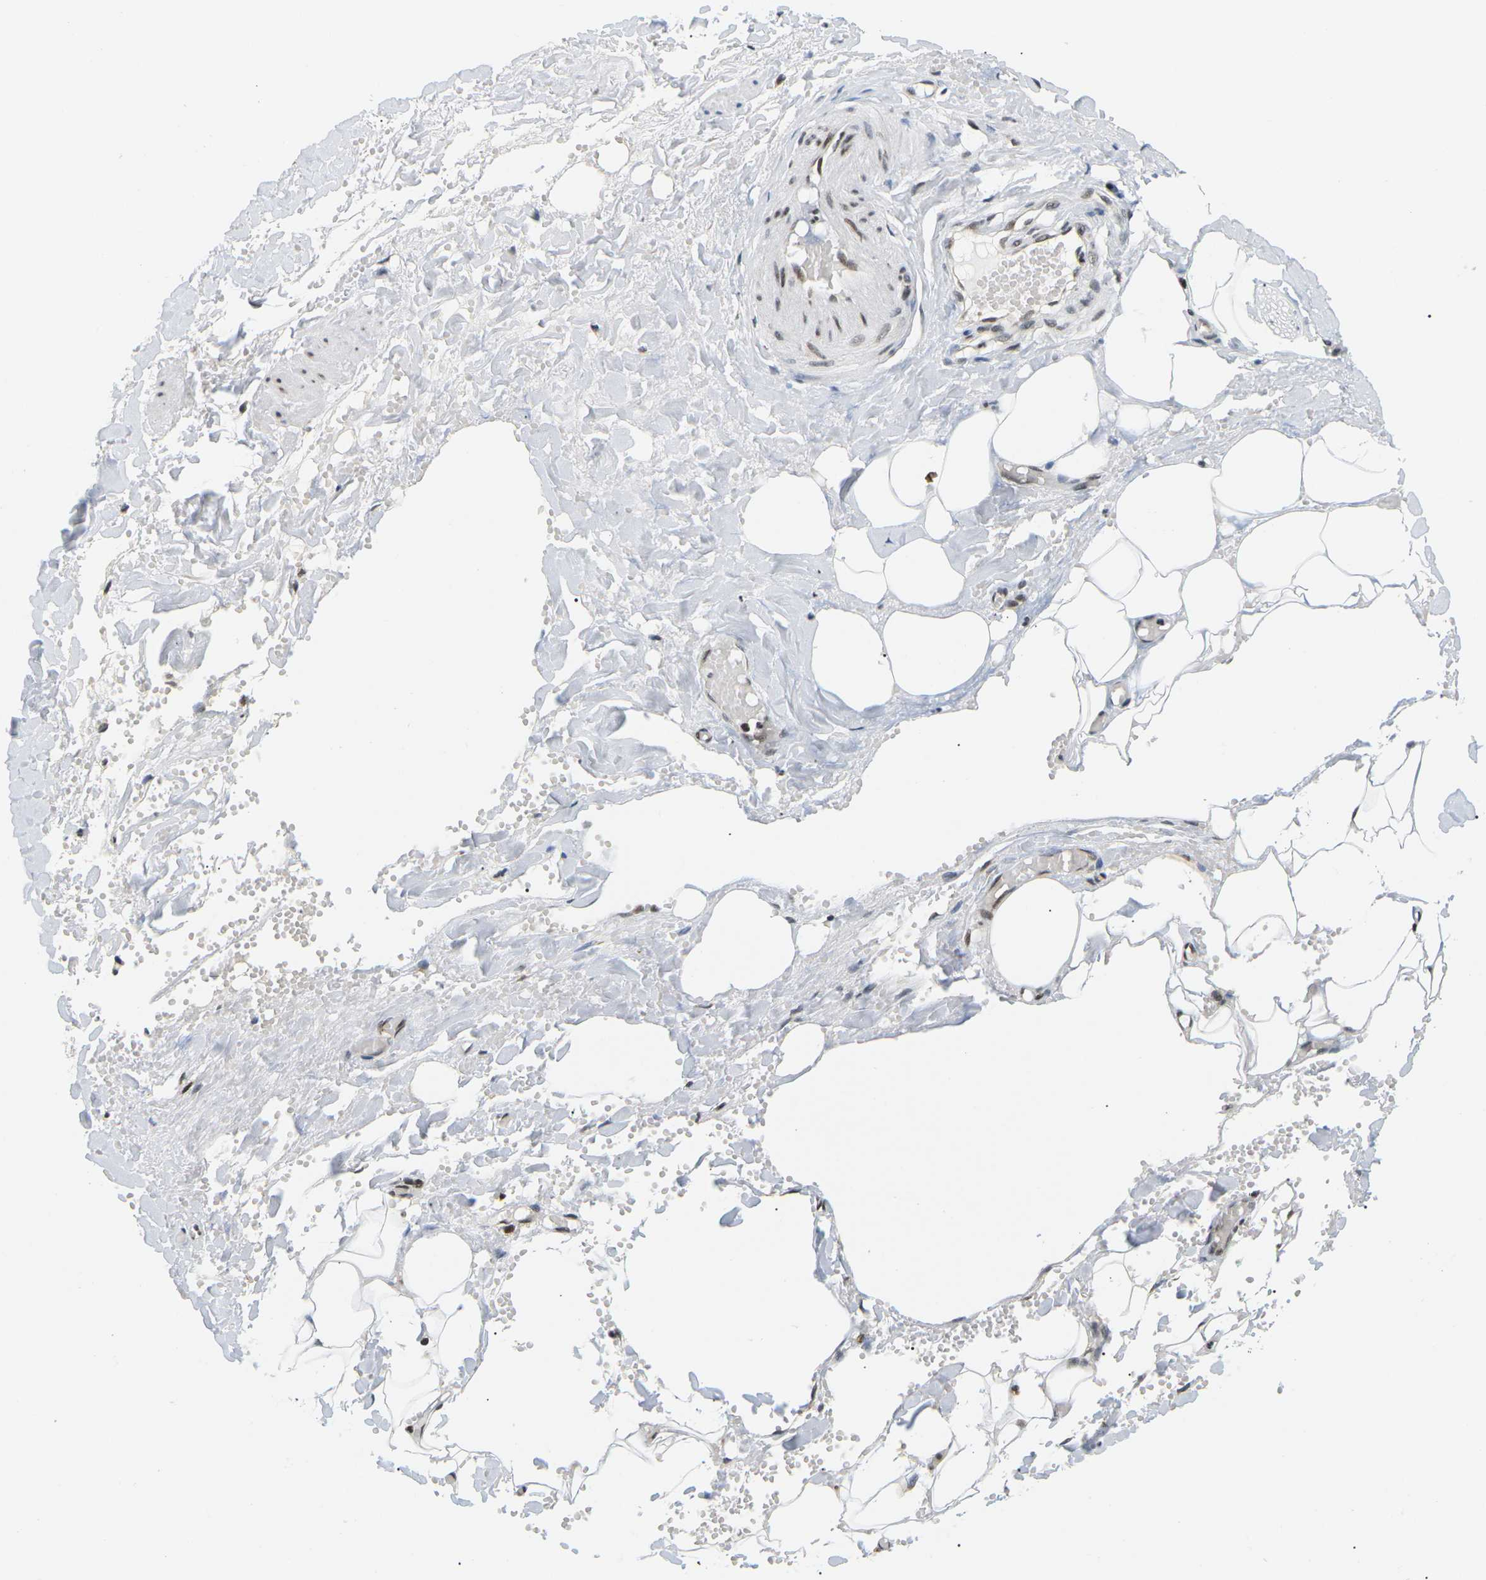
{"staining": {"intensity": "moderate", "quantity": ">75%", "location": "nuclear"}, "tissue": "adipose tissue", "cell_type": "Adipocytes", "image_type": "normal", "snomed": [{"axis": "morphology", "description": "Normal tissue, NOS"}, {"axis": "topography", "description": "Soft tissue"}, {"axis": "topography", "description": "Vascular tissue"}], "caption": "High-magnification brightfield microscopy of benign adipose tissue stained with DAB (brown) and counterstained with hematoxylin (blue). adipocytes exhibit moderate nuclear staining is appreciated in about>75% of cells. The protein is stained brown, and the nuclei are stained in blue (DAB (3,3'-diaminobenzidine) IHC with brightfield microscopy, high magnification).", "gene": "CELF1", "patient": {"sex": "female", "age": 35}}